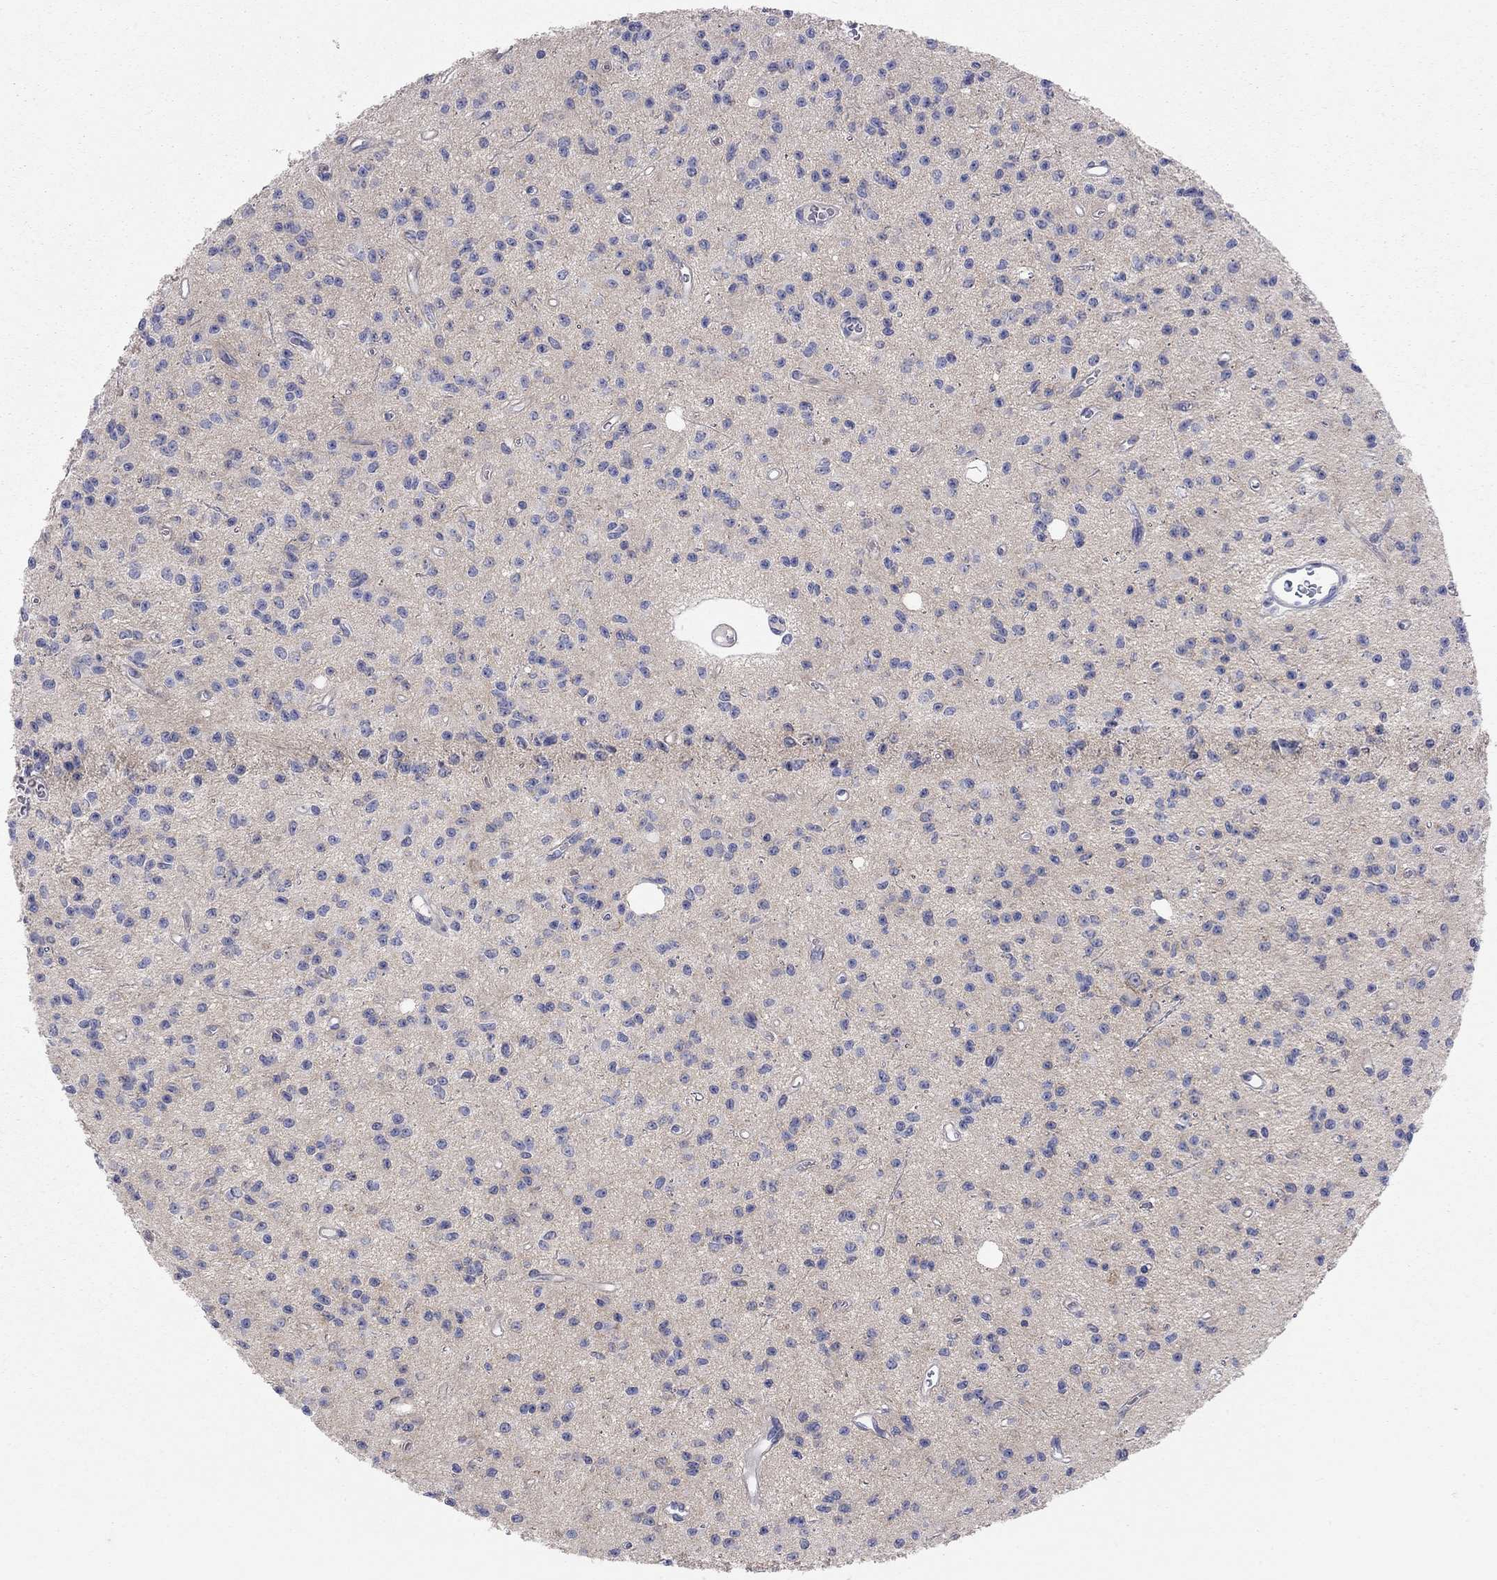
{"staining": {"intensity": "negative", "quantity": "none", "location": "none"}, "tissue": "glioma", "cell_type": "Tumor cells", "image_type": "cancer", "snomed": [{"axis": "morphology", "description": "Glioma, malignant, Low grade"}, {"axis": "topography", "description": "Brain"}], "caption": "A high-resolution micrograph shows IHC staining of malignant low-grade glioma, which shows no significant staining in tumor cells.", "gene": "KCNB1", "patient": {"sex": "female", "age": 45}}